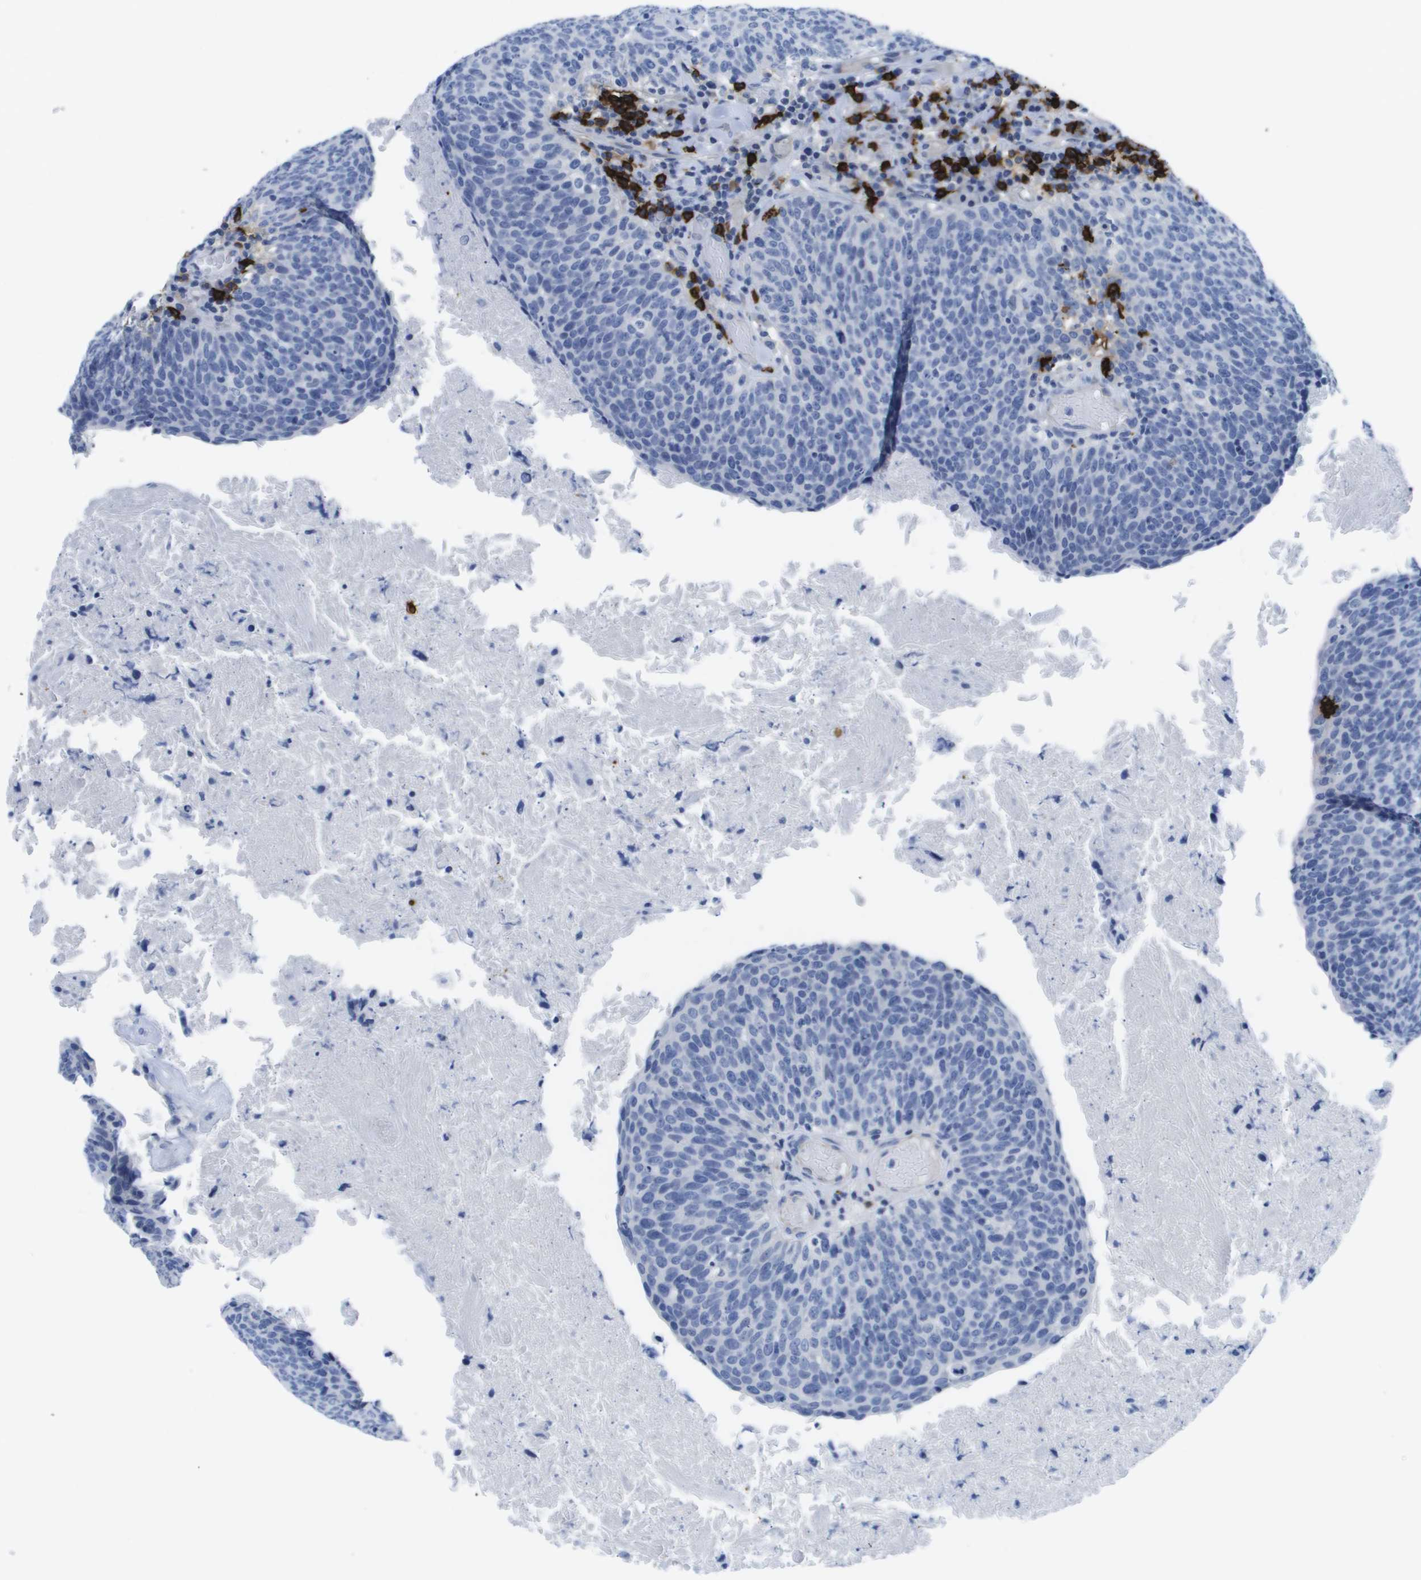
{"staining": {"intensity": "negative", "quantity": "none", "location": "none"}, "tissue": "head and neck cancer", "cell_type": "Tumor cells", "image_type": "cancer", "snomed": [{"axis": "morphology", "description": "Squamous cell carcinoma, NOS"}, {"axis": "morphology", "description": "Squamous cell carcinoma, metastatic, NOS"}, {"axis": "topography", "description": "Lymph node"}, {"axis": "topography", "description": "Head-Neck"}], "caption": "DAB (3,3'-diaminobenzidine) immunohistochemical staining of human head and neck cancer demonstrates no significant expression in tumor cells.", "gene": "MS4A1", "patient": {"sex": "male", "age": 62}}